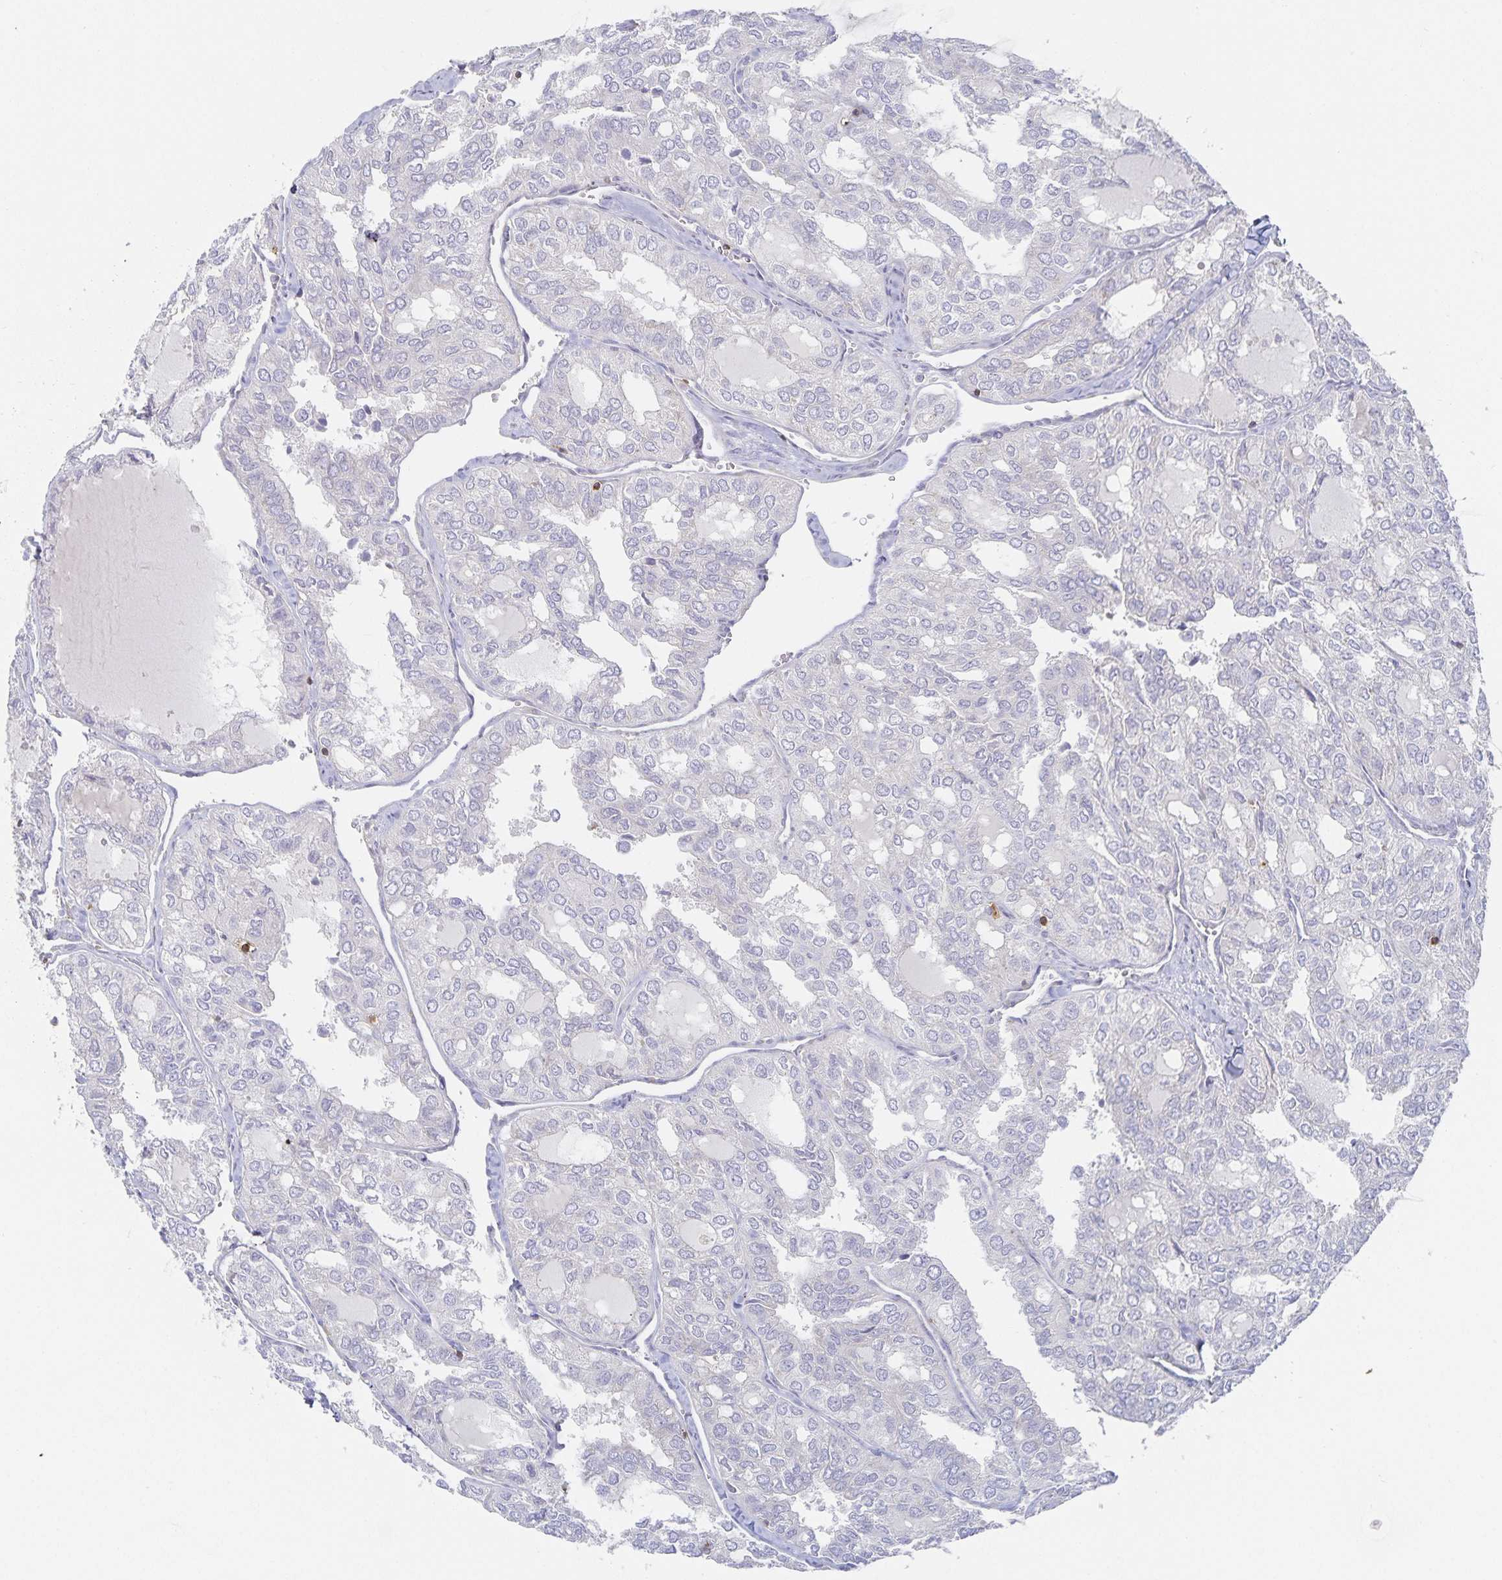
{"staining": {"intensity": "weak", "quantity": "<25%", "location": "cytoplasmic/membranous"}, "tissue": "thyroid cancer", "cell_type": "Tumor cells", "image_type": "cancer", "snomed": [{"axis": "morphology", "description": "Follicular adenoma carcinoma, NOS"}, {"axis": "topography", "description": "Thyroid gland"}], "caption": "An IHC micrograph of thyroid cancer (follicular adenoma carcinoma) is shown. There is no staining in tumor cells of thyroid cancer (follicular adenoma carcinoma).", "gene": "NOMO1", "patient": {"sex": "male", "age": 75}}